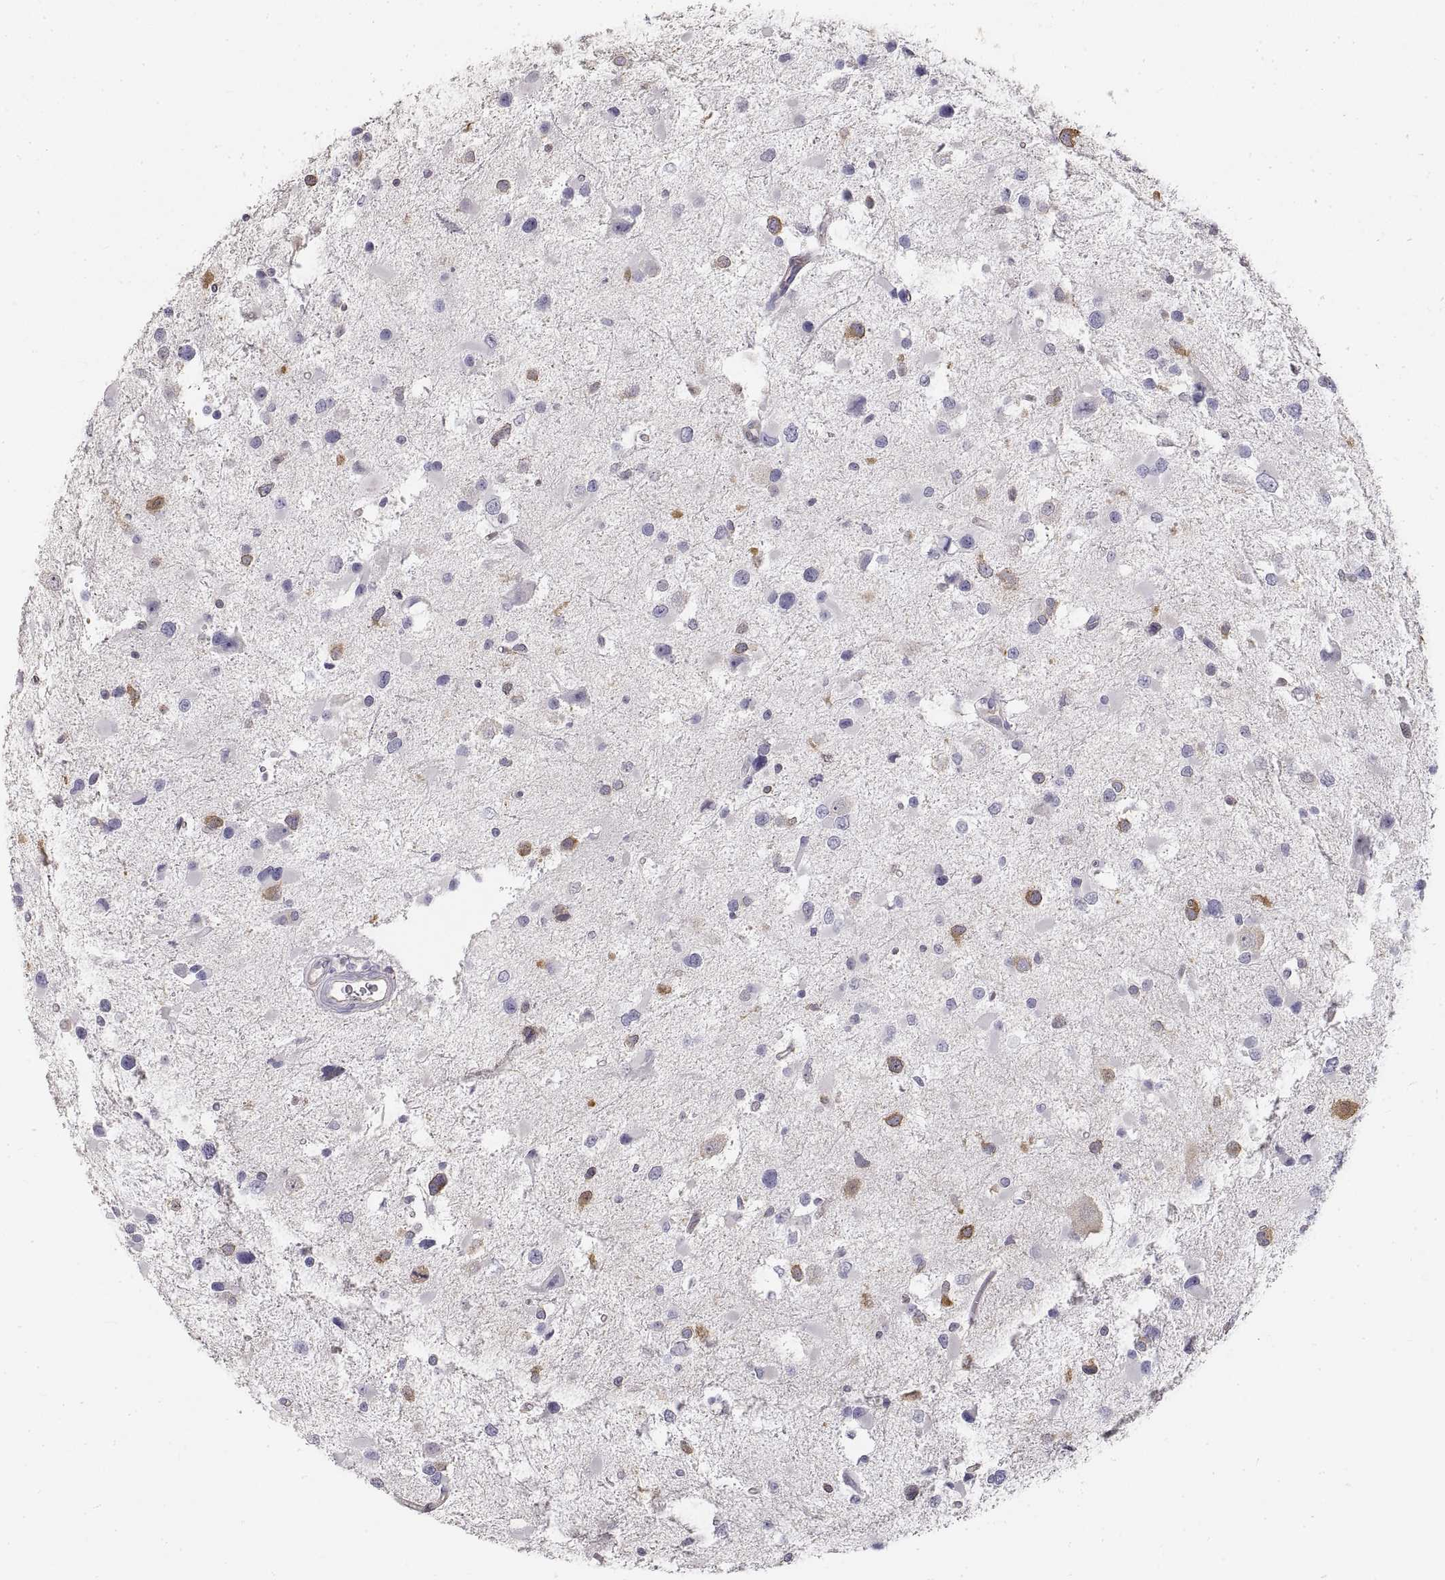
{"staining": {"intensity": "moderate", "quantity": "<25%", "location": "cytoplasmic/membranous"}, "tissue": "glioma", "cell_type": "Tumor cells", "image_type": "cancer", "snomed": [{"axis": "morphology", "description": "Glioma, malignant, Low grade"}, {"axis": "topography", "description": "Brain"}], "caption": "Malignant glioma (low-grade) stained with IHC displays moderate cytoplasmic/membranous staining in about <25% of tumor cells.", "gene": "HSP90AB1", "patient": {"sex": "female", "age": 32}}